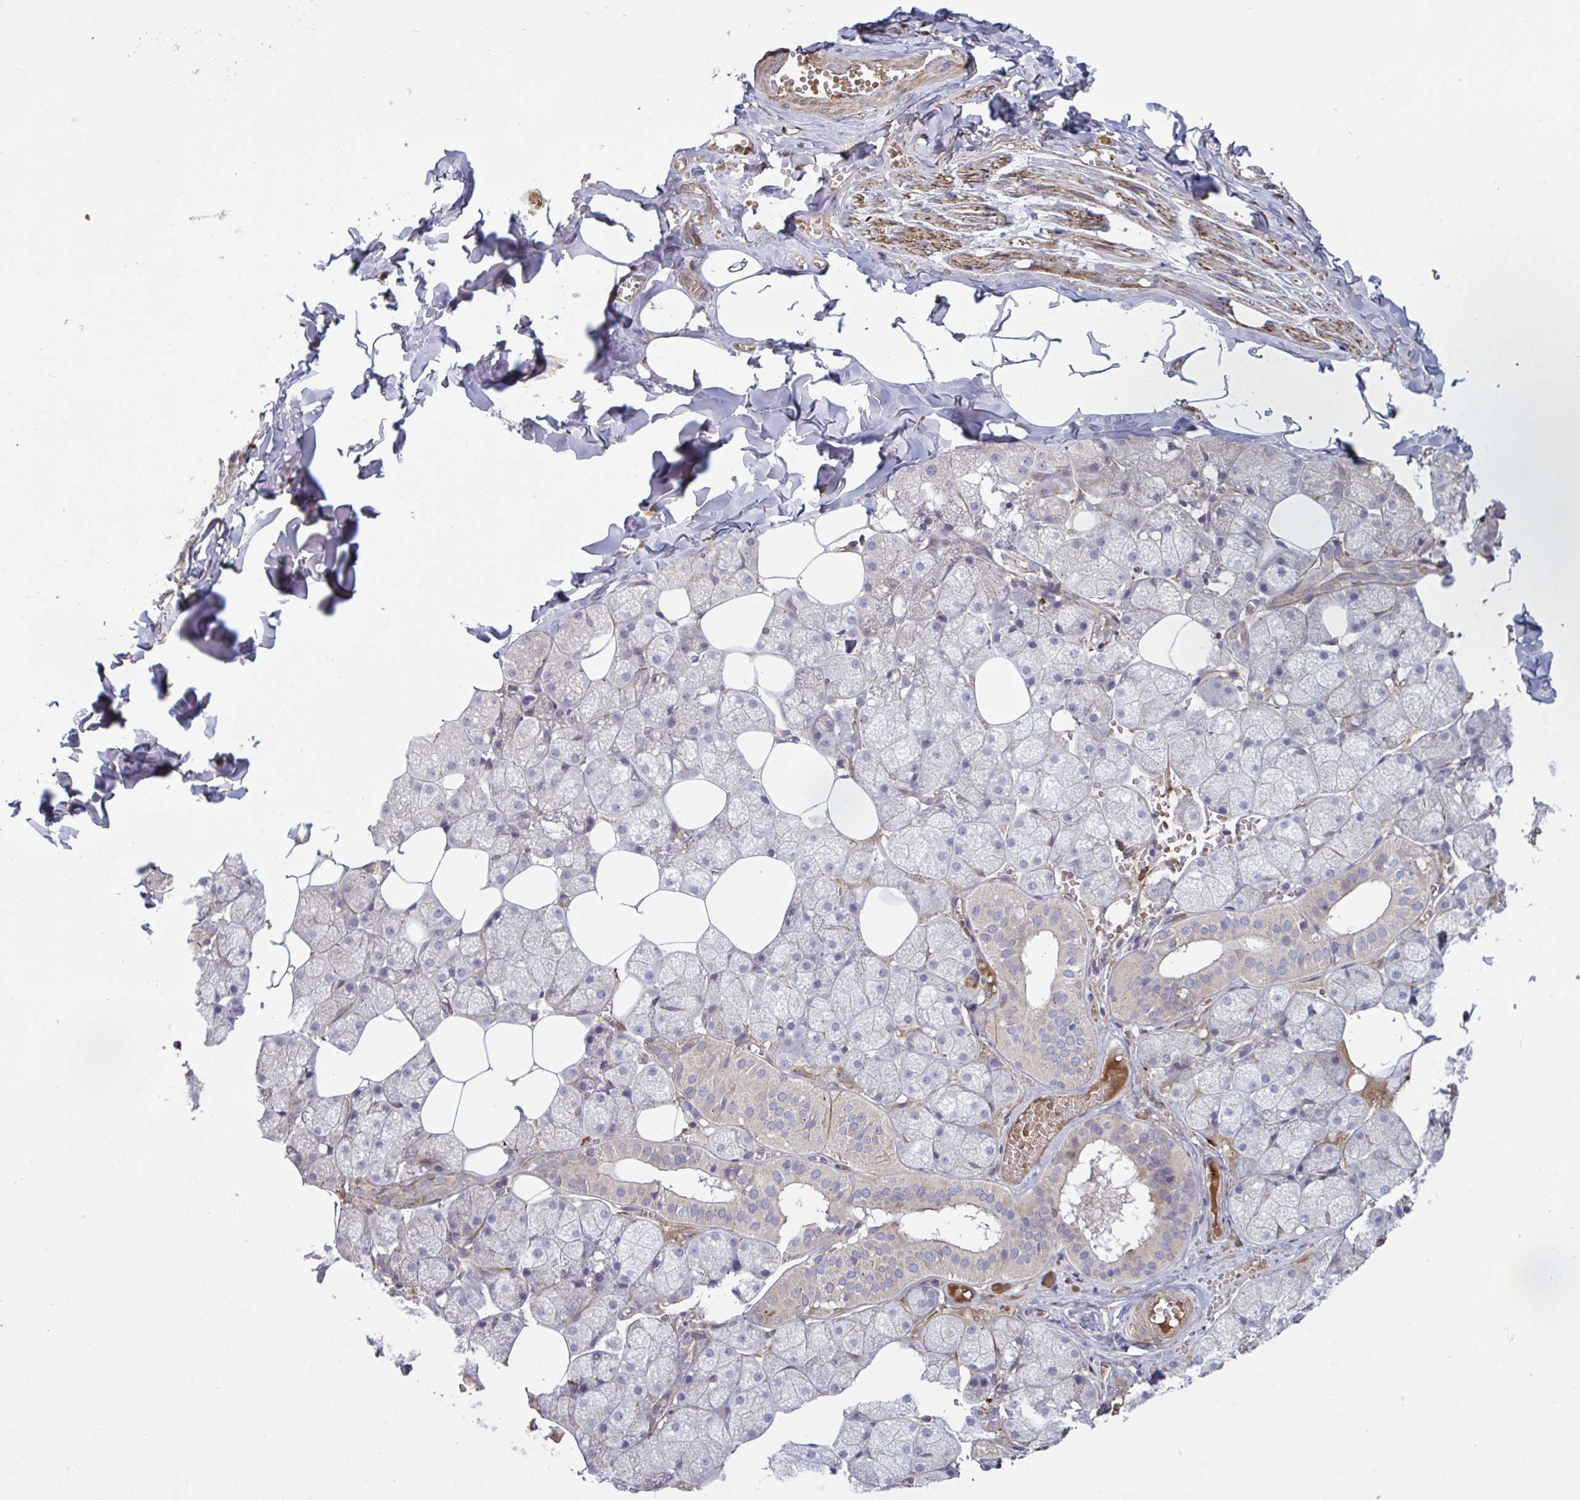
{"staining": {"intensity": "strong", "quantity": "<25%", "location": "cytoplasmic/membranous"}, "tissue": "salivary gland", "cell_type": "Glandular cells", "image_type": "normal", "snomed": [{"axis": "morphology", "description": "Normal tissue, NOS"}, {"axis": "topography", "description": "Salivary gland"}, {"axis": "topography", "description": "Peripheral nerve tissue"}], "caption": "About <25% of glandular cells in normal human salivary gland display strong cytoplasmic/membranous protein positivity as visualized by brown immunohistochemical staining.", "gene": "IL1R1", "patient": {"sex": "male", "age": 38}}